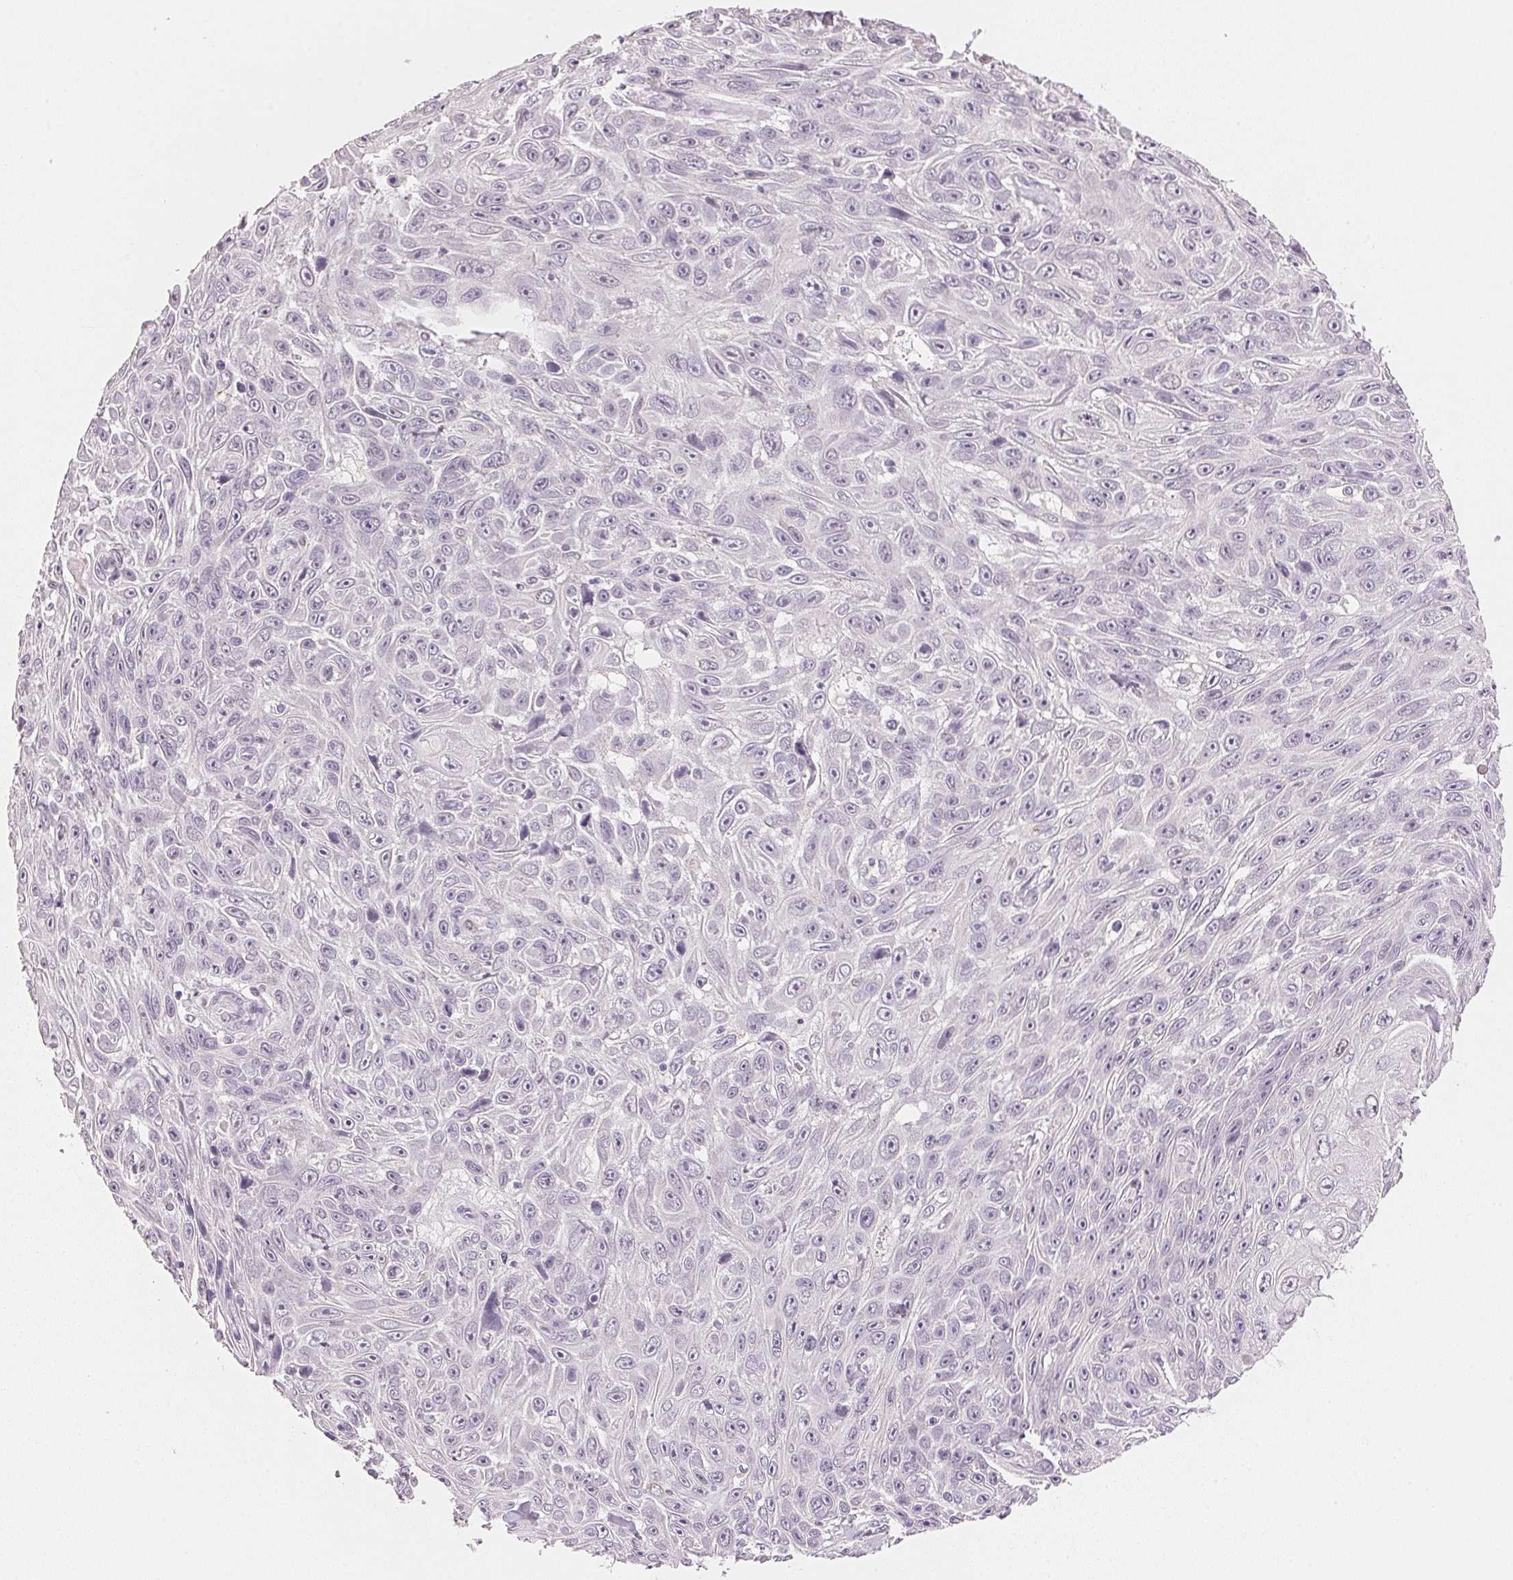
{"staining": {"intensity": "negative", "quantity": "none", "location": "none"}, "tissue": "skin cancer", "cell_type": "Tumor cells", "image_type": "cancer", "snomed": [{"axis": "morphology", "description": "Squamous cell carcinoma, NOS"}, {"axis": "topography", "description": "Skin"}], "caption": "The photomicrograph exhibits no significant staining in tumor cells of skin cancer.", "gene": "SMTN", "patient": {"sex": "male", "age": 82}}